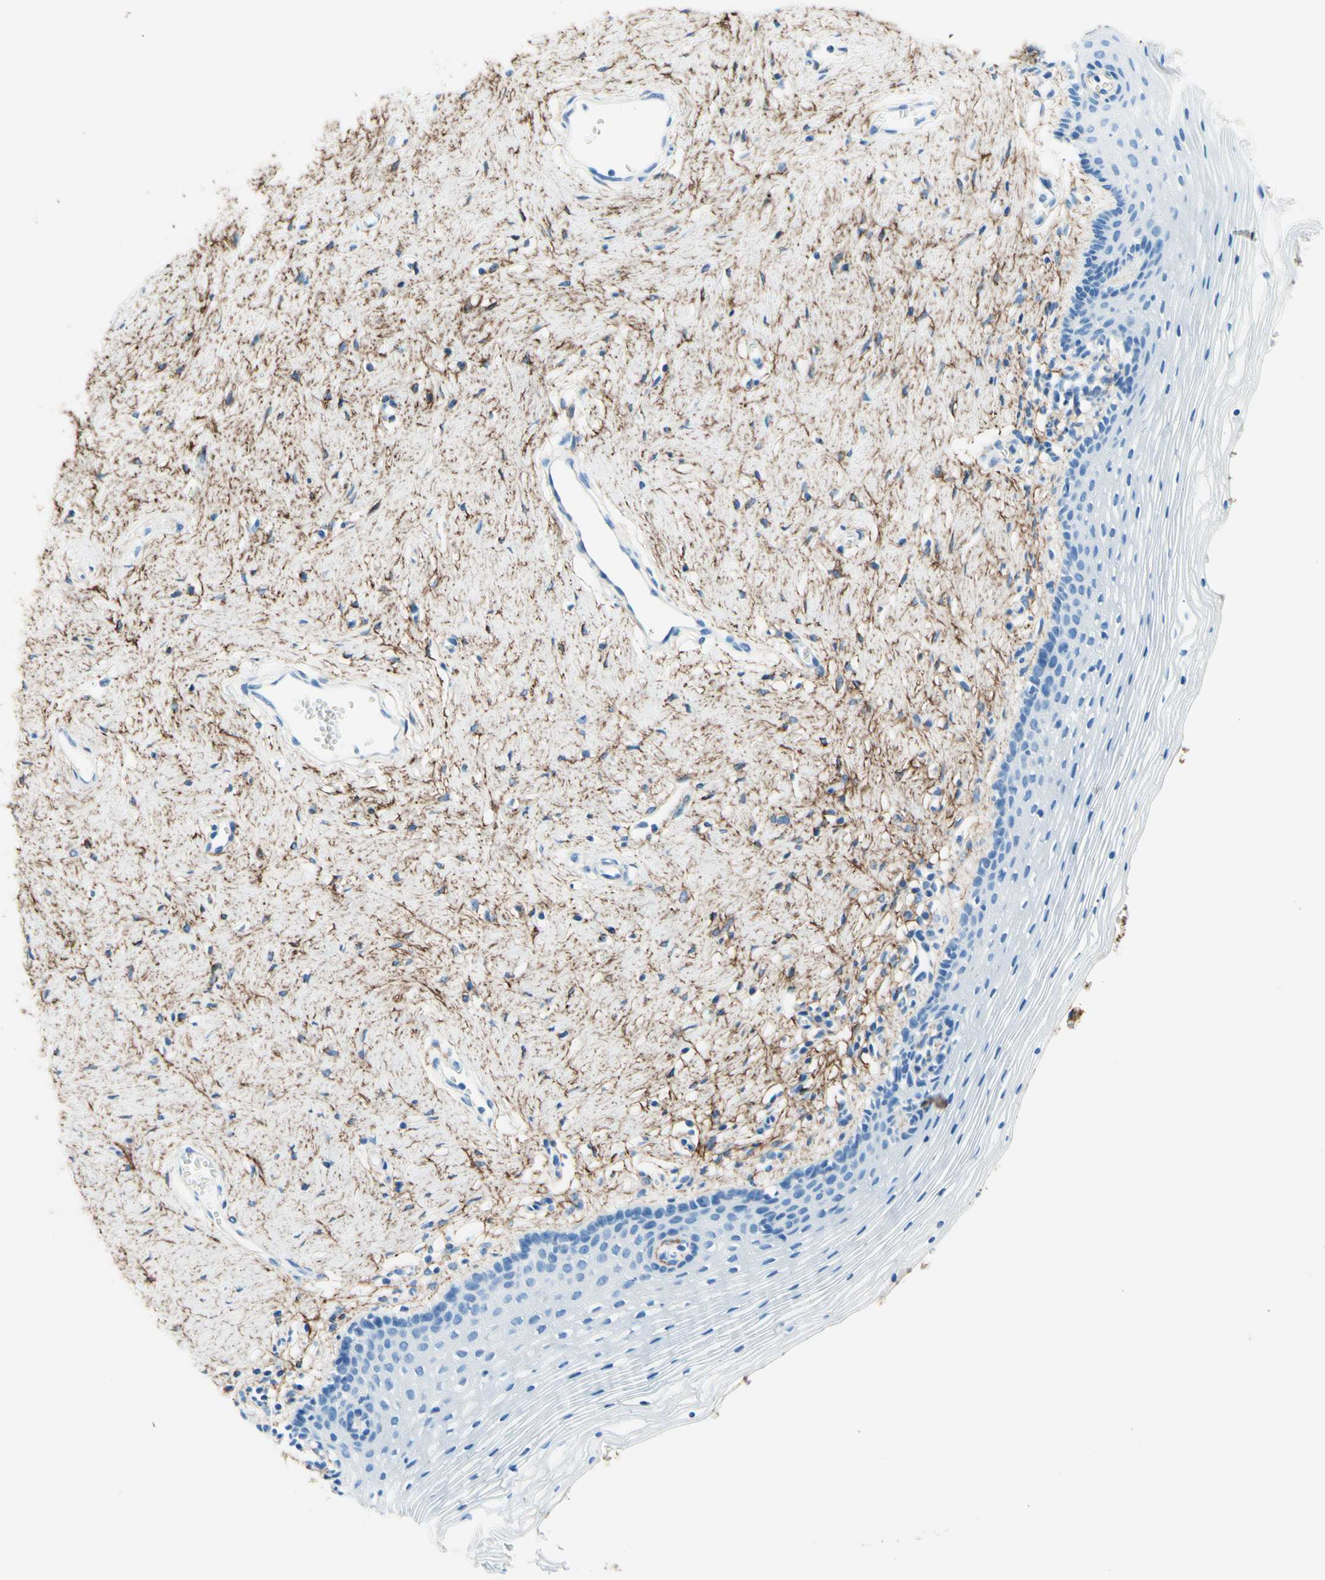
{"staining": {"intensity": "negative", "quantity": "none", "location": "none"}, "tissue": "vagina", "cell_type": "Squamous epithelial cells", "image_type": "normal", "snomed": [{"axis": "morphology", "description": "Normal tissue, NOS"}, {"axis": "topography", "description": "Vagina"}], "caption": "DAB (3,3'-diaminobenzidine) immunohistochemical staining of benign vagina shows no significant staining in squamous epithelial cells.", "gene": "MFAP5", "patient": {"sex": "female", "age": 32}}